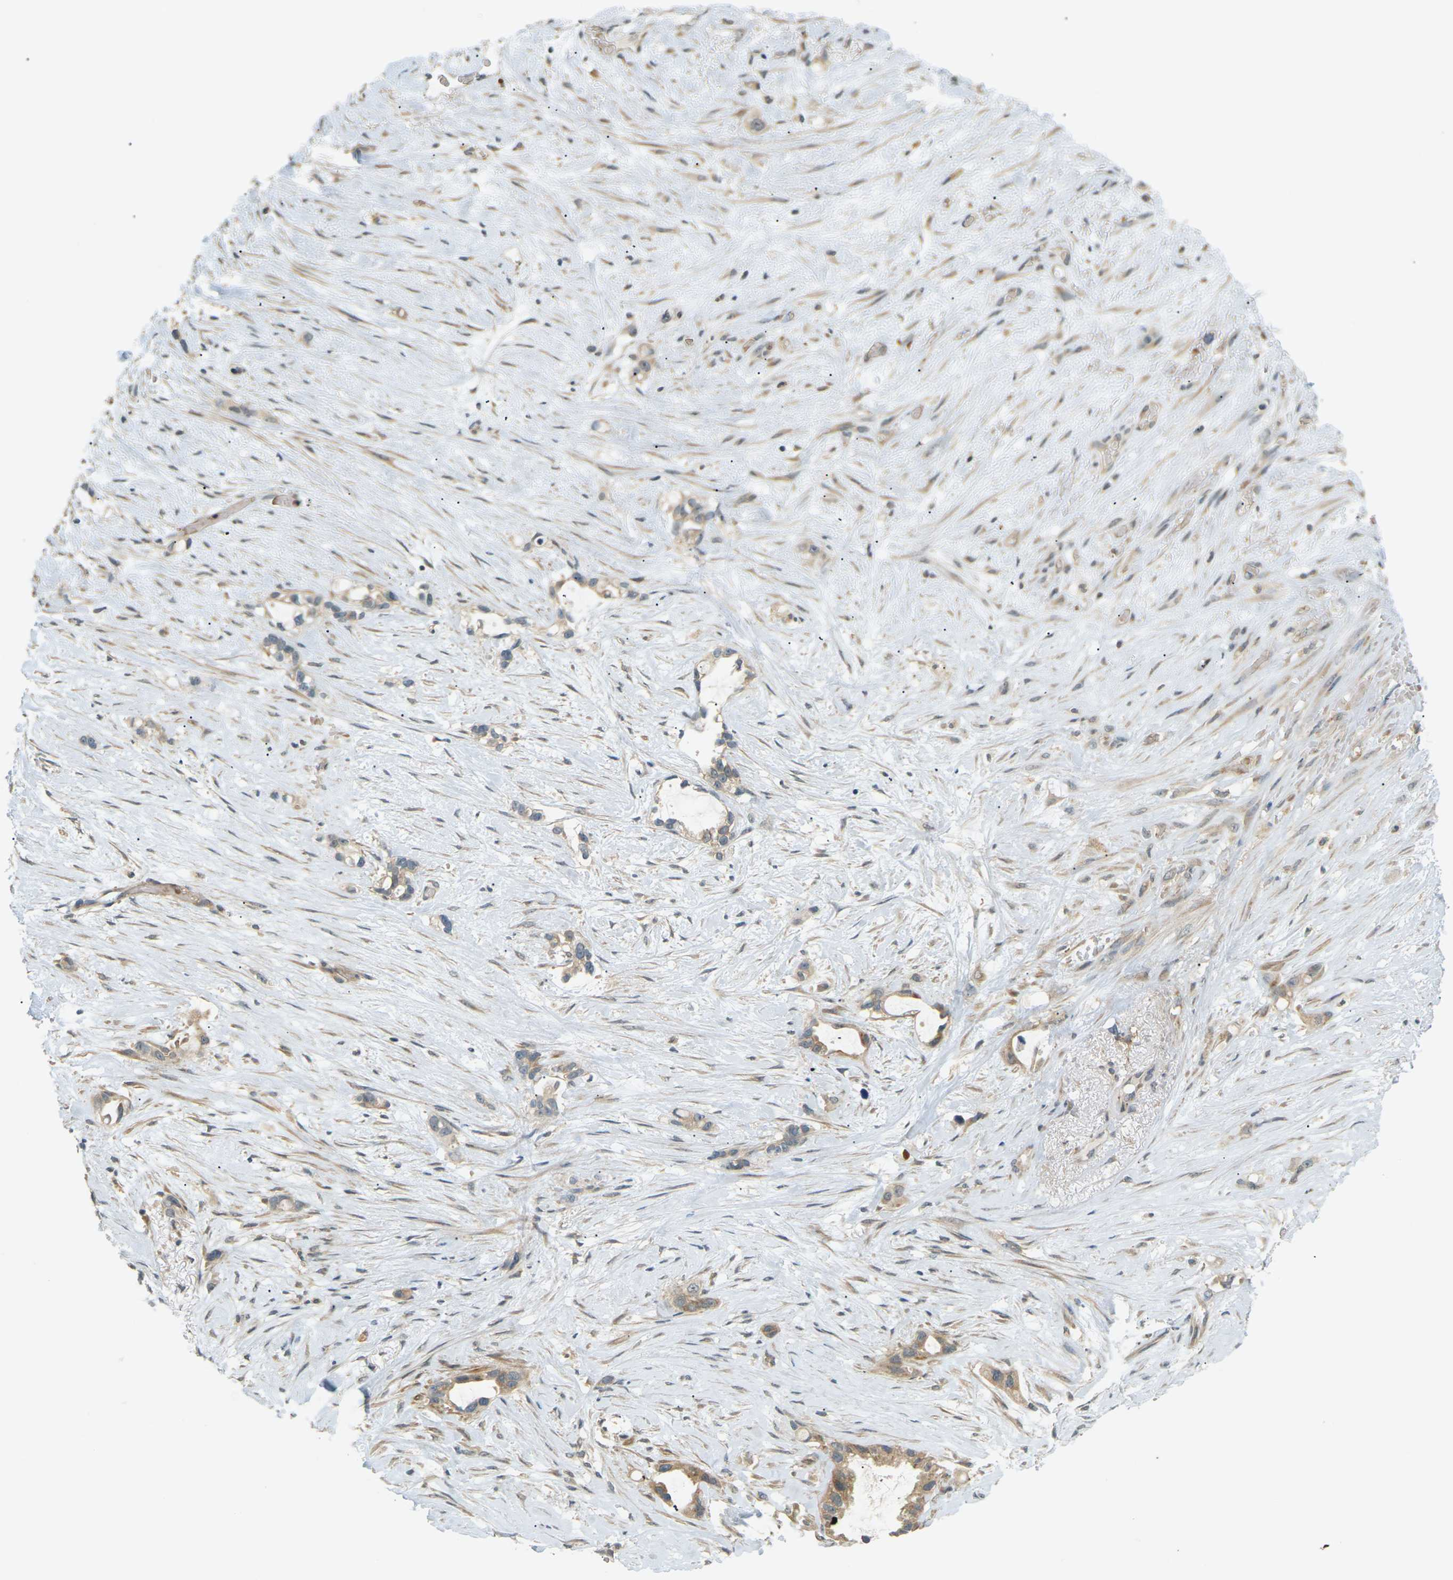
{"staining": {"intensity": "moderate", "quantity": ">75%", "location": "cytoplasmic/membranous"}, "tissue": "liver cancer", "cell_type": "Tumor cells", "image_type": "cancer", "snomed": [{"axis": "morphology", "description": "Cholangiocarcinoma"}, {"axis": "topography", "description": "Liver"}], "caption": "Liver cholangiocarcinoma was stained to show a protein in brown. There is medium levels of moderate cytoplasmic/membranous staining in about >75% of tumor cells. (Stains: DAB (3,3'-diaminobenzidine) in brown, nuclei in blue, Microscopy: brightfield microscopy at high magnification).", "gene": "SOCS6", "patient": {"sex": "female", "age": 65}}